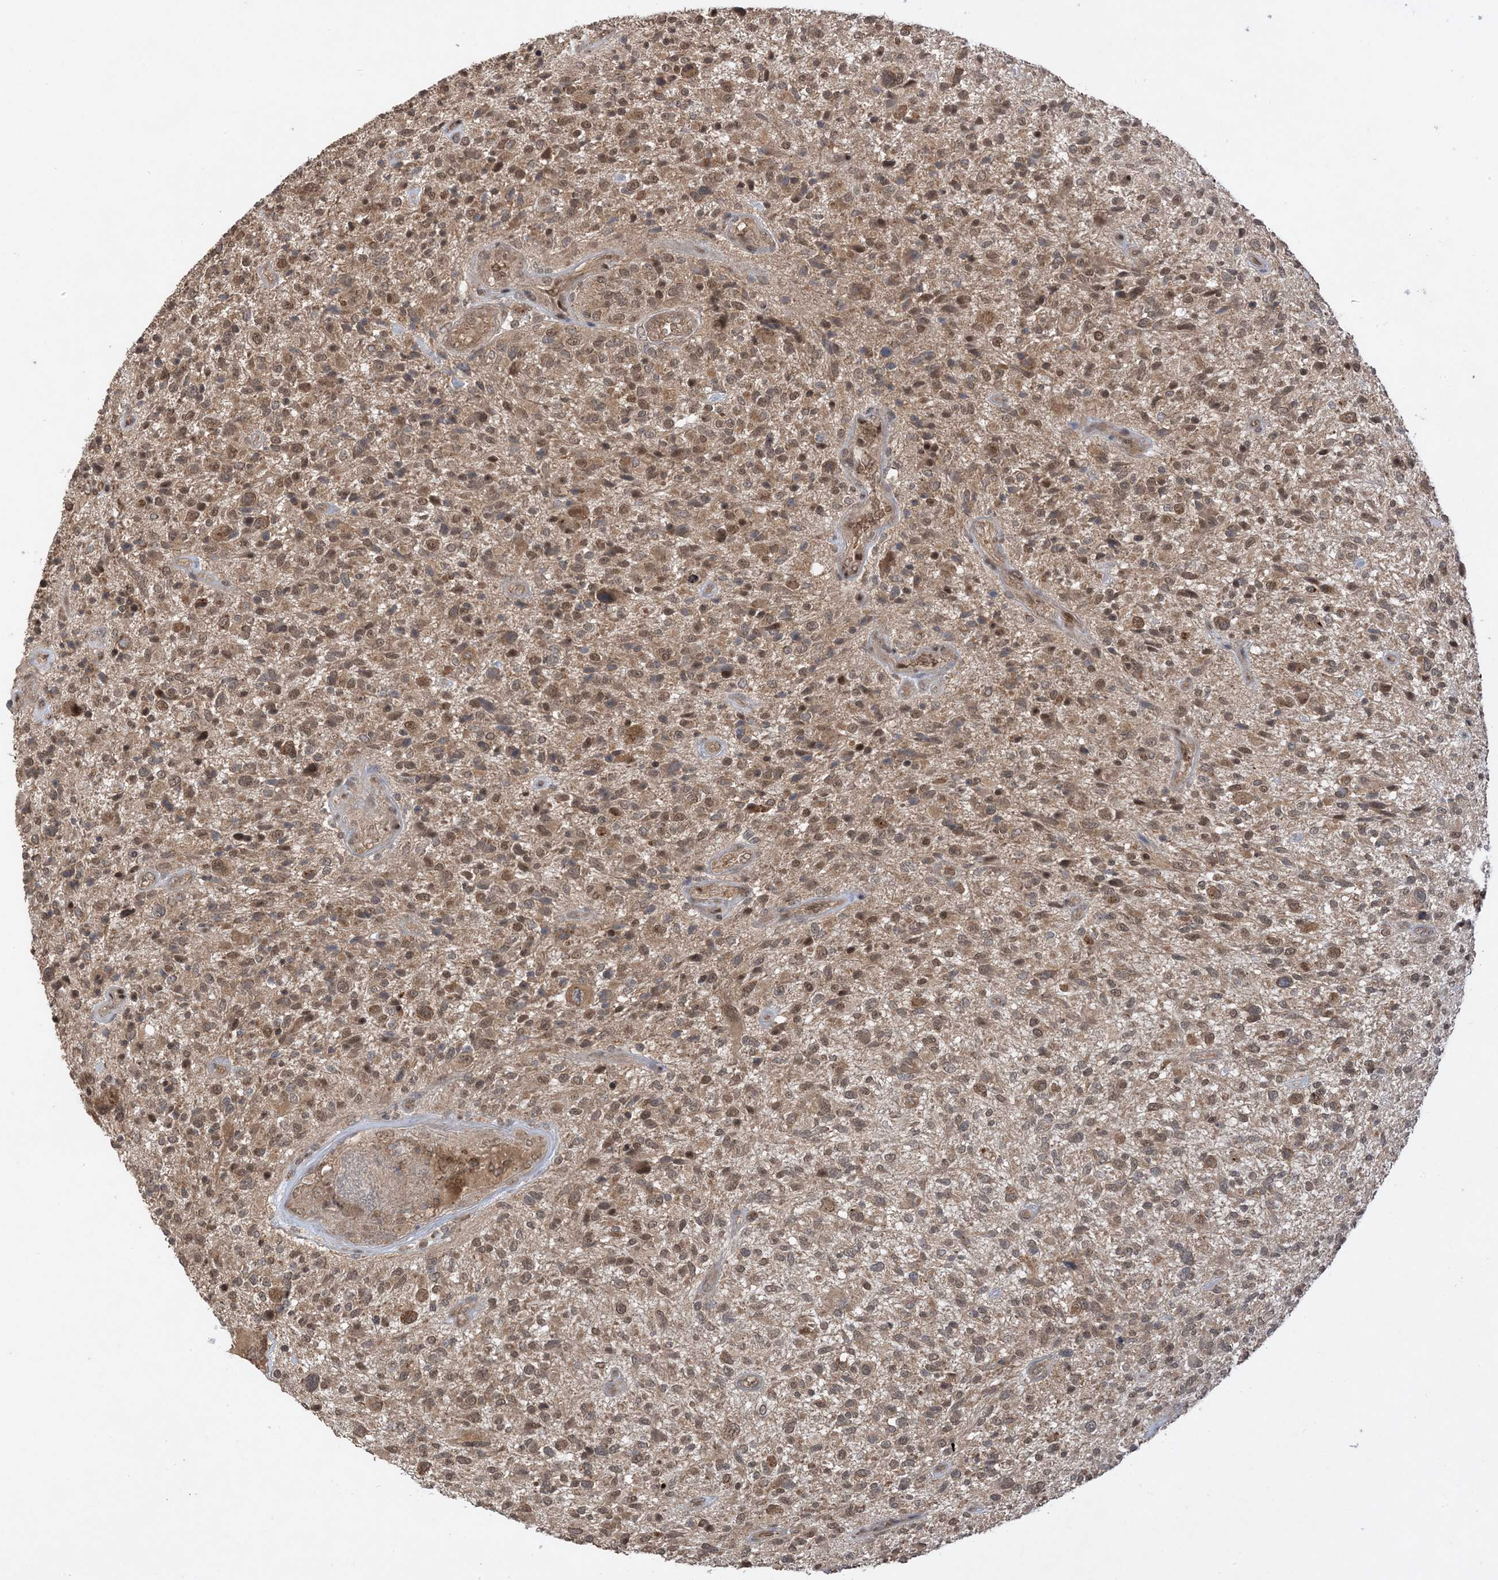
{"staining": {"intensity": "moderate", "quantity": ">75%", "location": "cytoplasmic/membranous,nuclear"}, "tissue": "glioma", "cell_type": "Tumor cells", "image_type": "cancer", "snomed": [{"axis": "morphology", "description": "Glioma, malignant, High grade"}, {"axis": "topography", "description": "Brain"}], "caption": "Glioma was stained to show a protein in brown. There is medium levels of moderate cytoplasmic/membranous and nuclear staining in approximately >75% of tumor cells.", "gene": "PUSL1", "patient": {"sex": "male", "age": 47}}